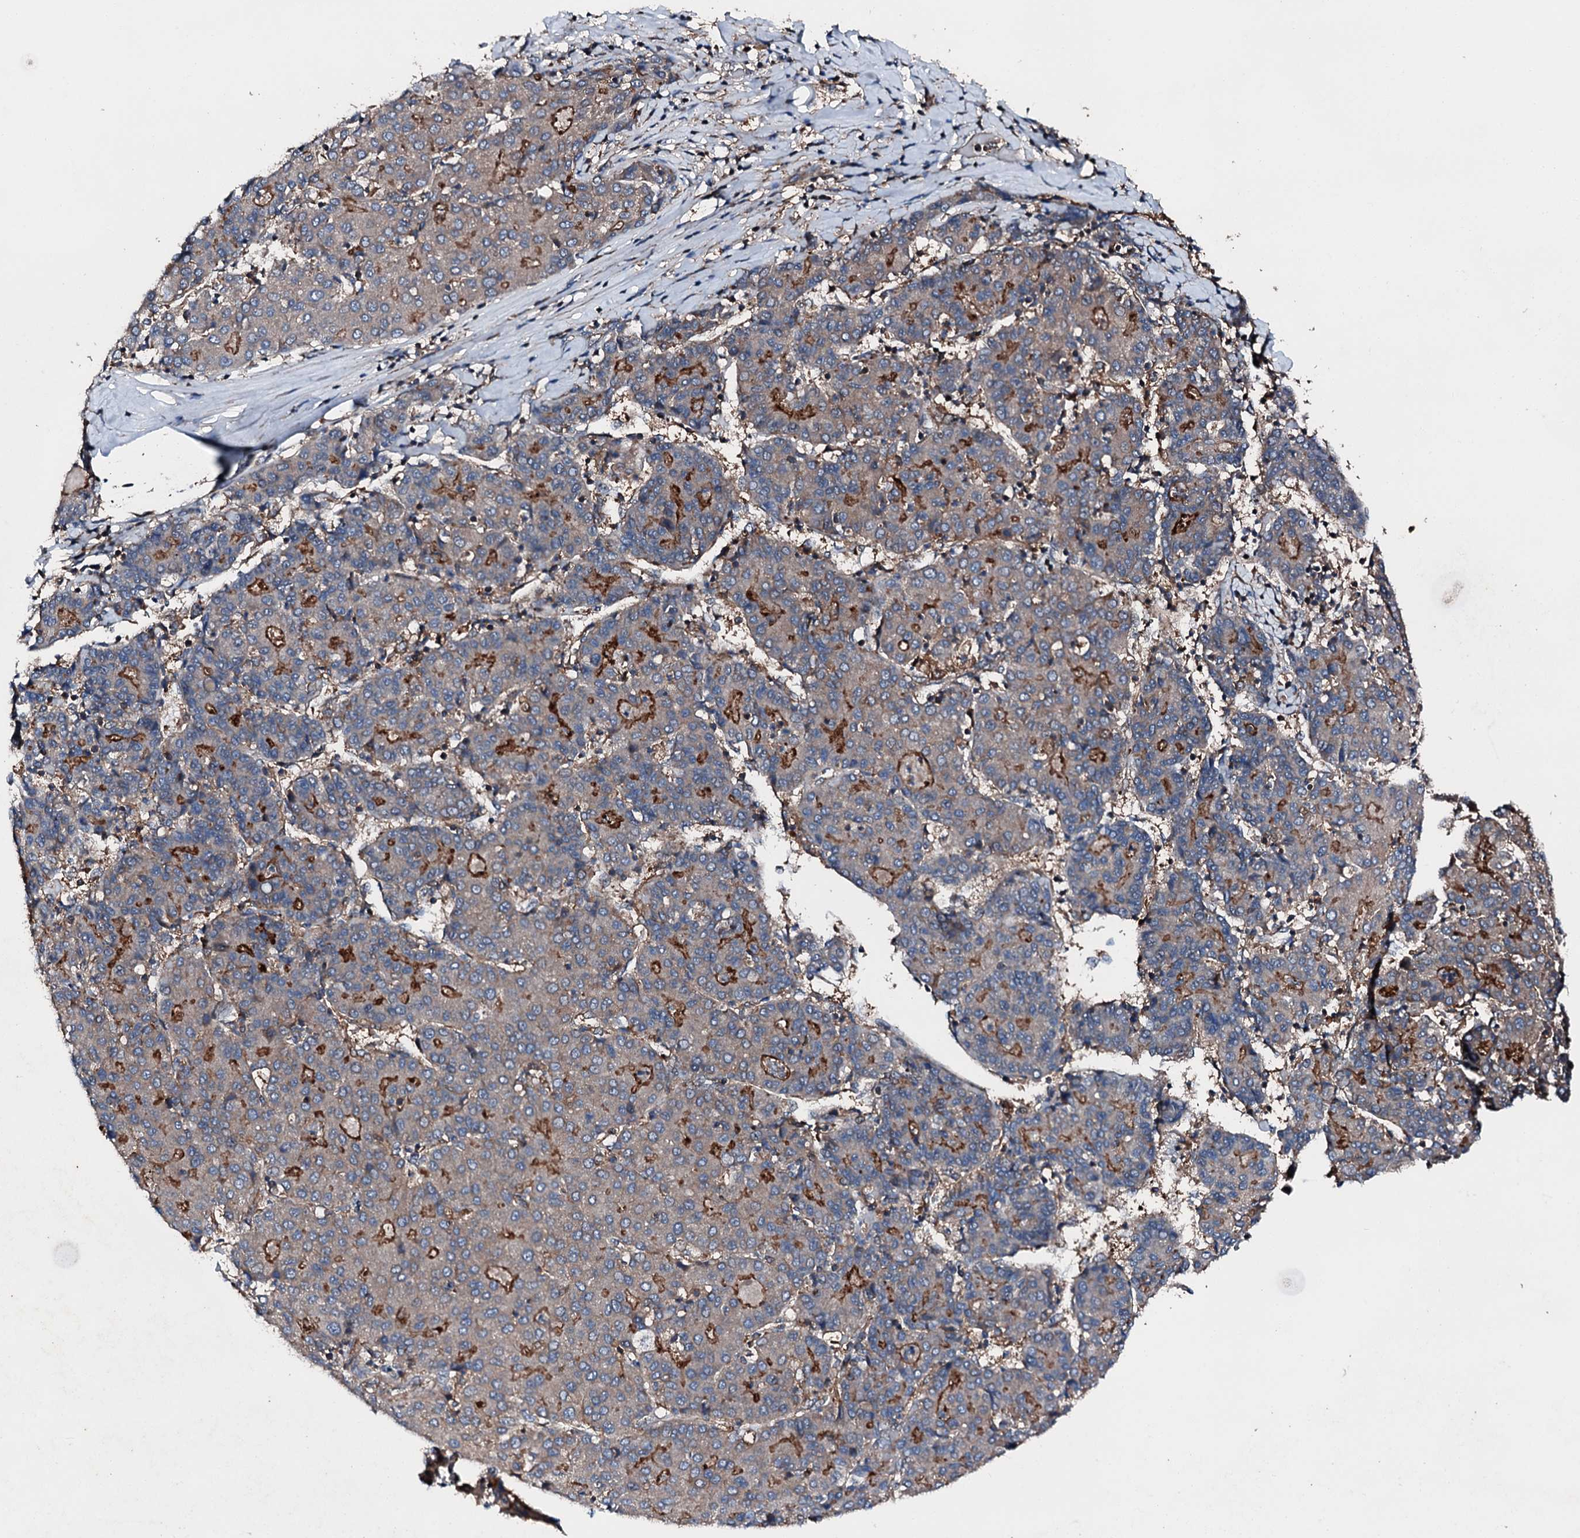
{"staining": {"intensity": "strong", "quantity": "25%-75%", "location": "cytoplasmic/membranous"}, "tissue": "liver cancer", "cell_type": "Tumor cells", "image_type": "cancer", "snomed": [{"axis": "morphology", "description": "Carcinoma, Hepatocellular, NOS"}, {"axis": "topography", "description": "Liver"}], "caption": "Protein staining reveals strong cytoplasmic/membranous staining in about 25%-75% of tumor cells in liver cancer.", "gene": "FGD4", "patient": {"sex": "male", "age": 65}}